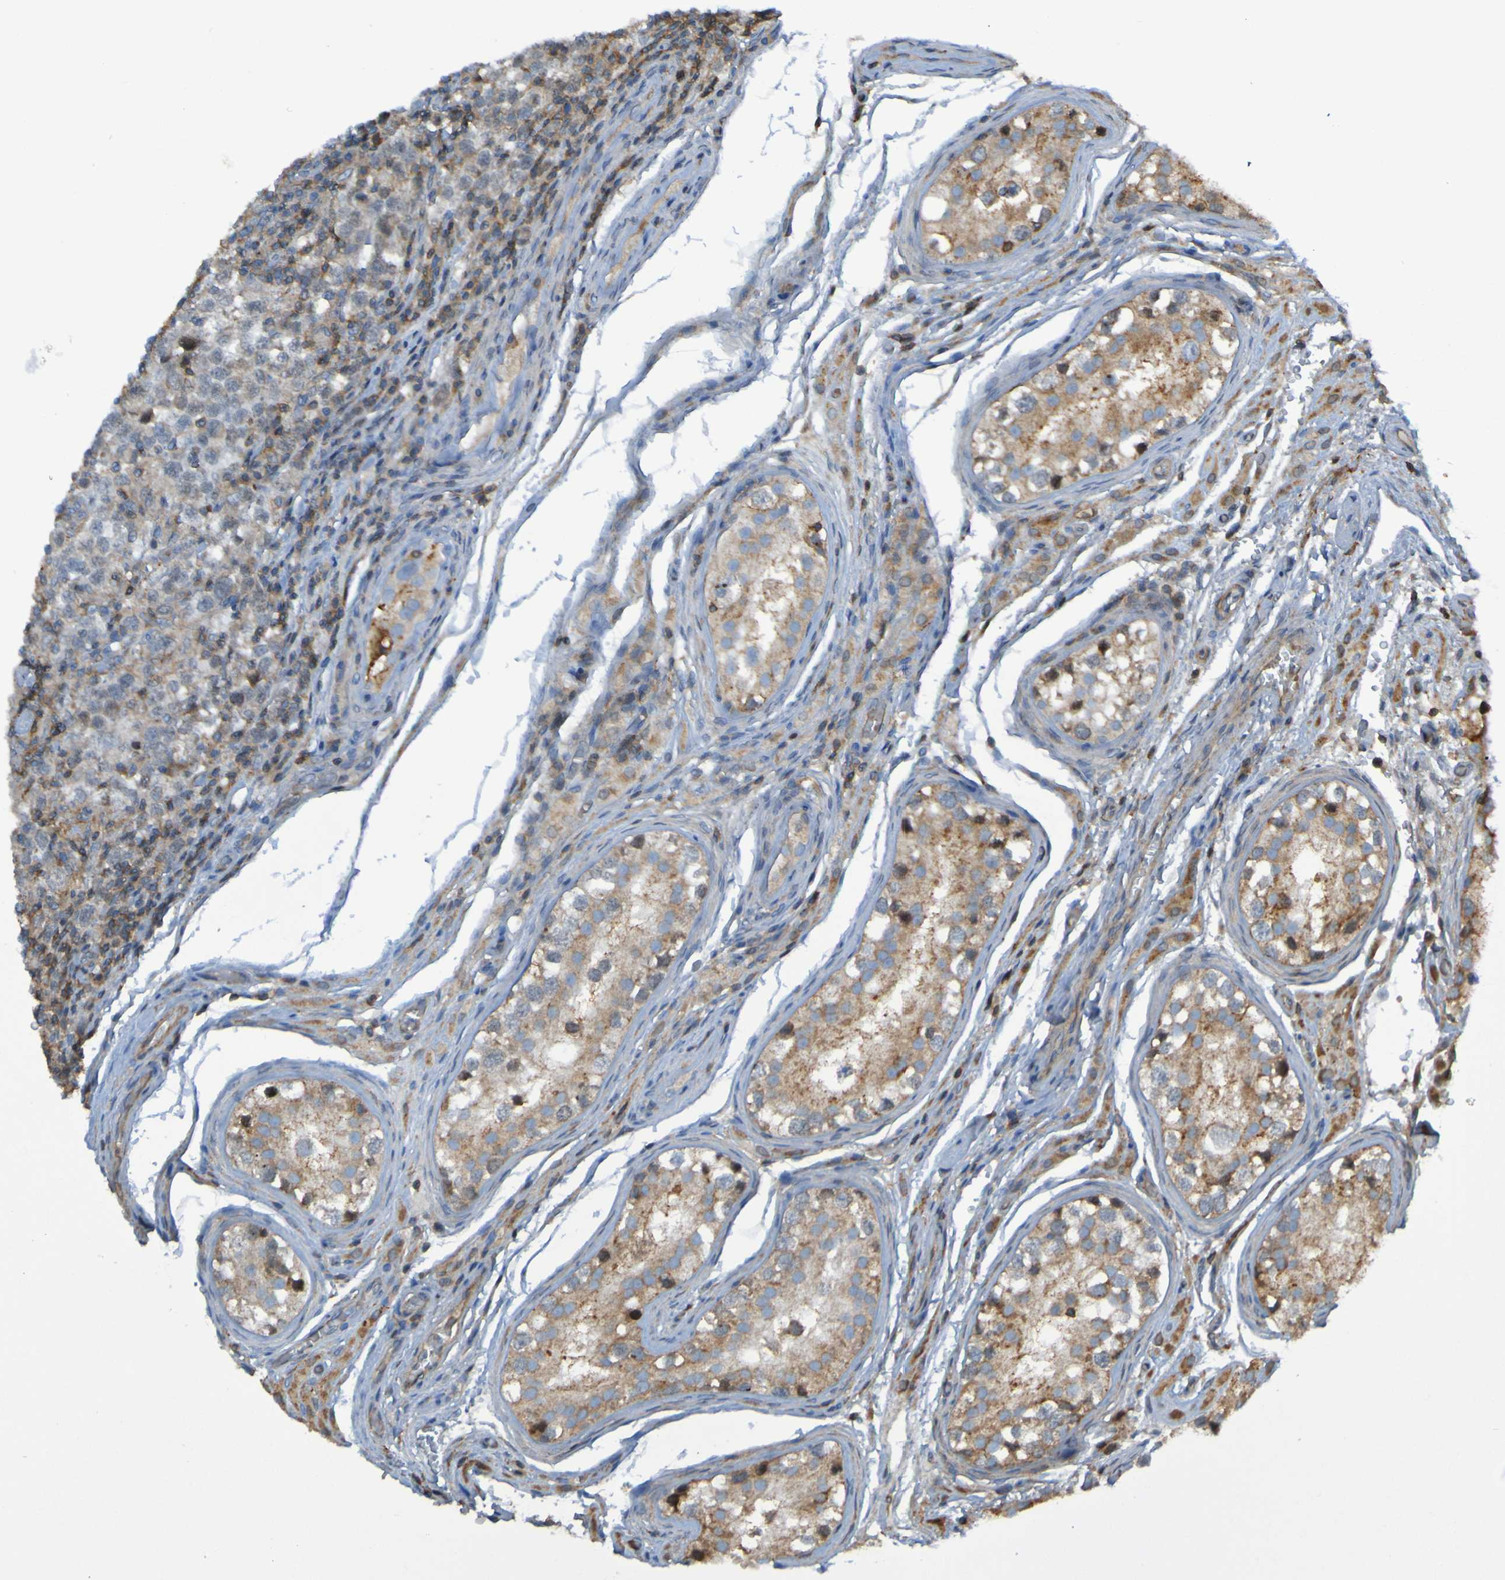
{"staining": {"intensity": "negative", "quantity": "none", "location": "none"}, "tissue": "testis cancer", "cell_type": "Tumor cells", "image_type": "cancer", "snomed": [{"axis": "morphology", "description": "Carcinoma, Embryonal, NOS"}, {"axis": "topography", "description": "Testis"}], "caption": "DAB (3,3'-diaminobenzidine) immunohistochemical staining of human embryonal carcinoma (testis) shows no significant staining in tumor cells.", "gene": "PDGFB", "patient": {"sex": "male", "age": 21}}